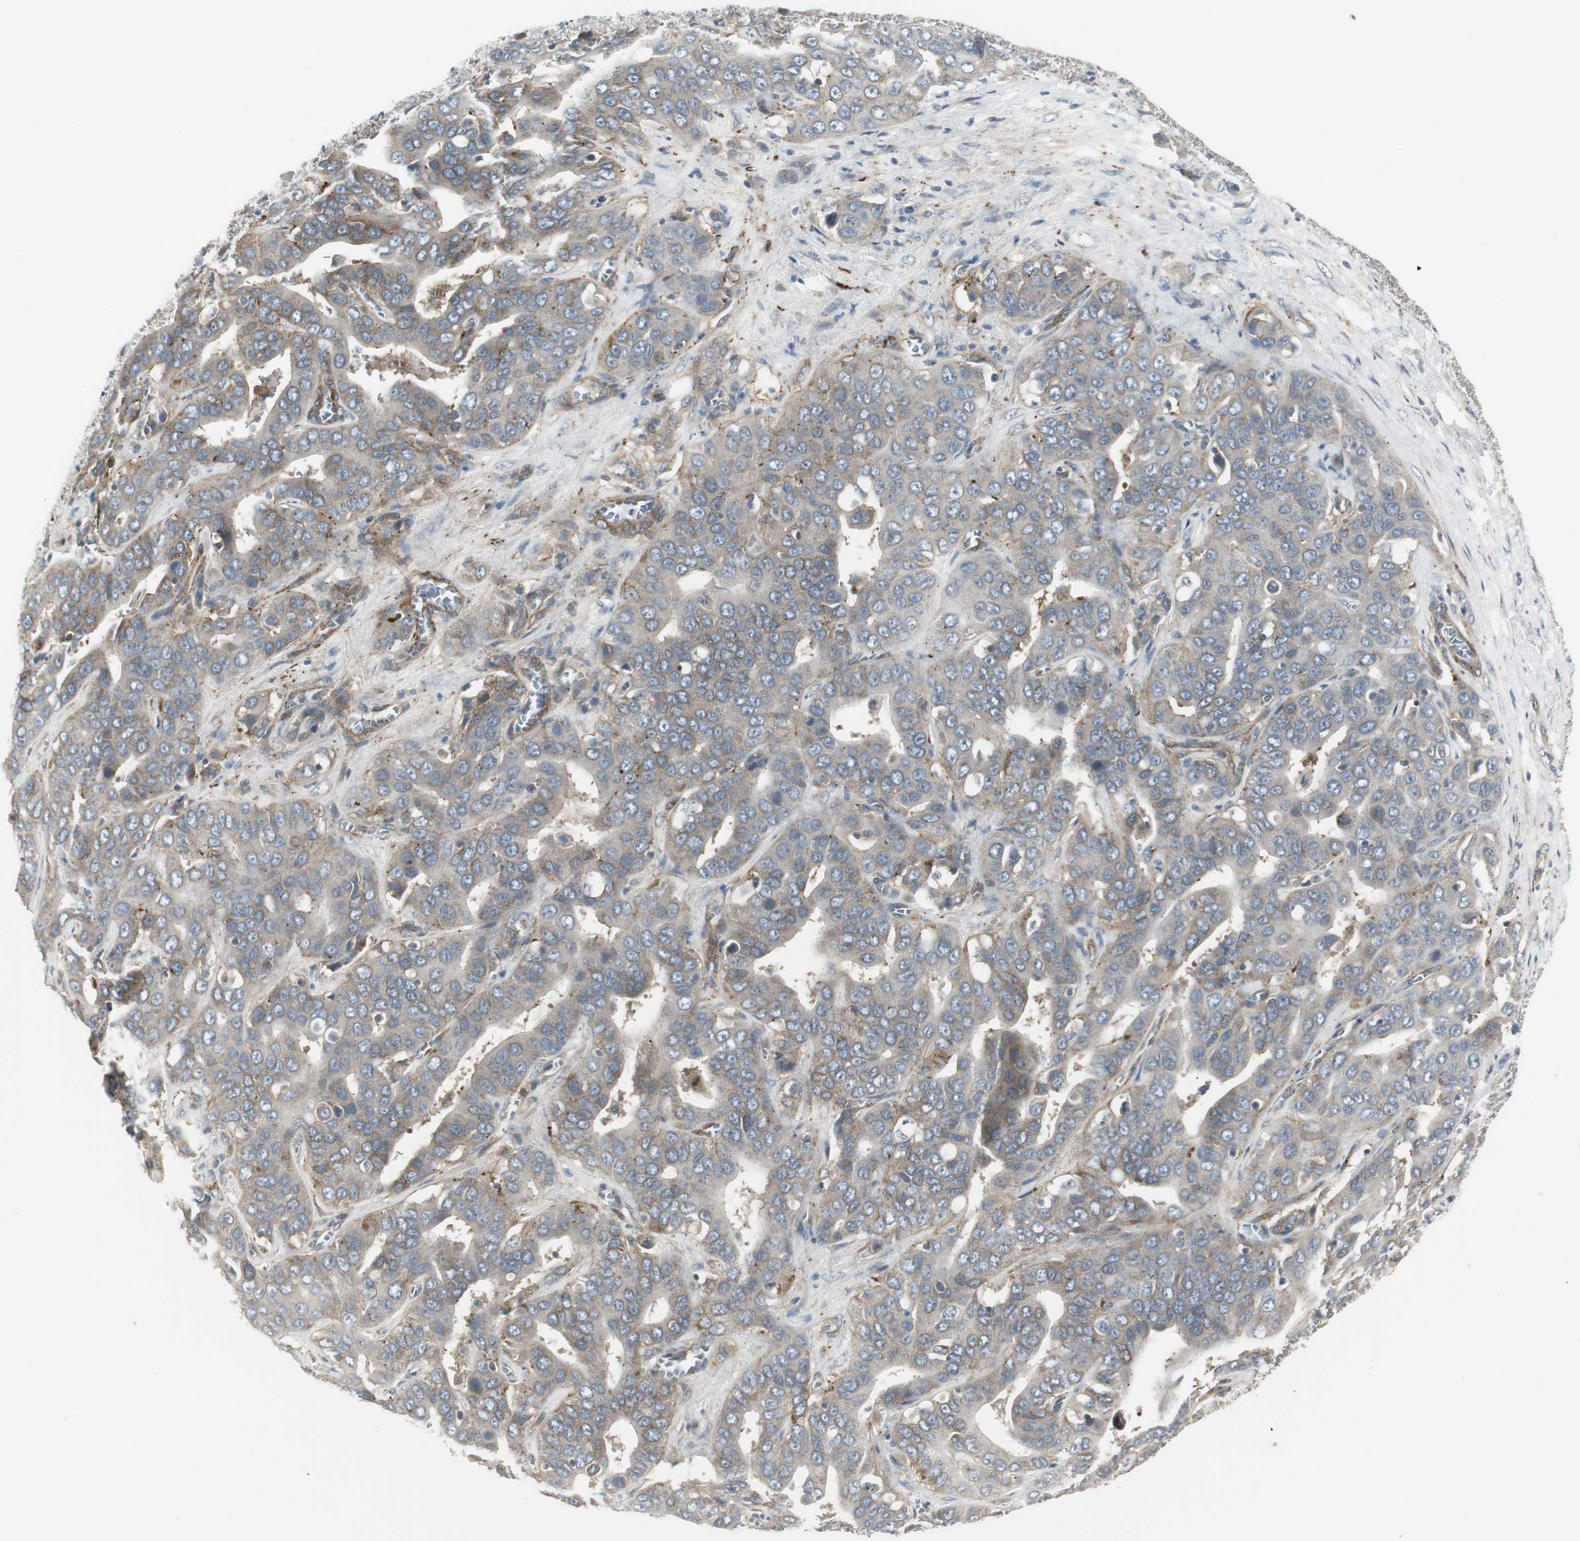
{"staining": {"intensity": "weak", "quantity": "<25%", "location": "cytoplasmic/membranous"}, "tissue": "liver cancer", "cell_type": "Tumor cells", "image_type": "cancer", "snomed": [{"axis": "morphology", "description": "Cholangiocarcinoma"}, {"axis": "topography", "description": "Liver"}], "caption": "Protein analysis of liver cancer displays no significant positivity in tumor cells. The staining is performed using DAB (3,3'-diaminobenzidine) brown chromogen with nuclei counter-stained in using hematoxylin.", "gene": "SCYL3", "patient": {"sex": "female", "age": 52}}